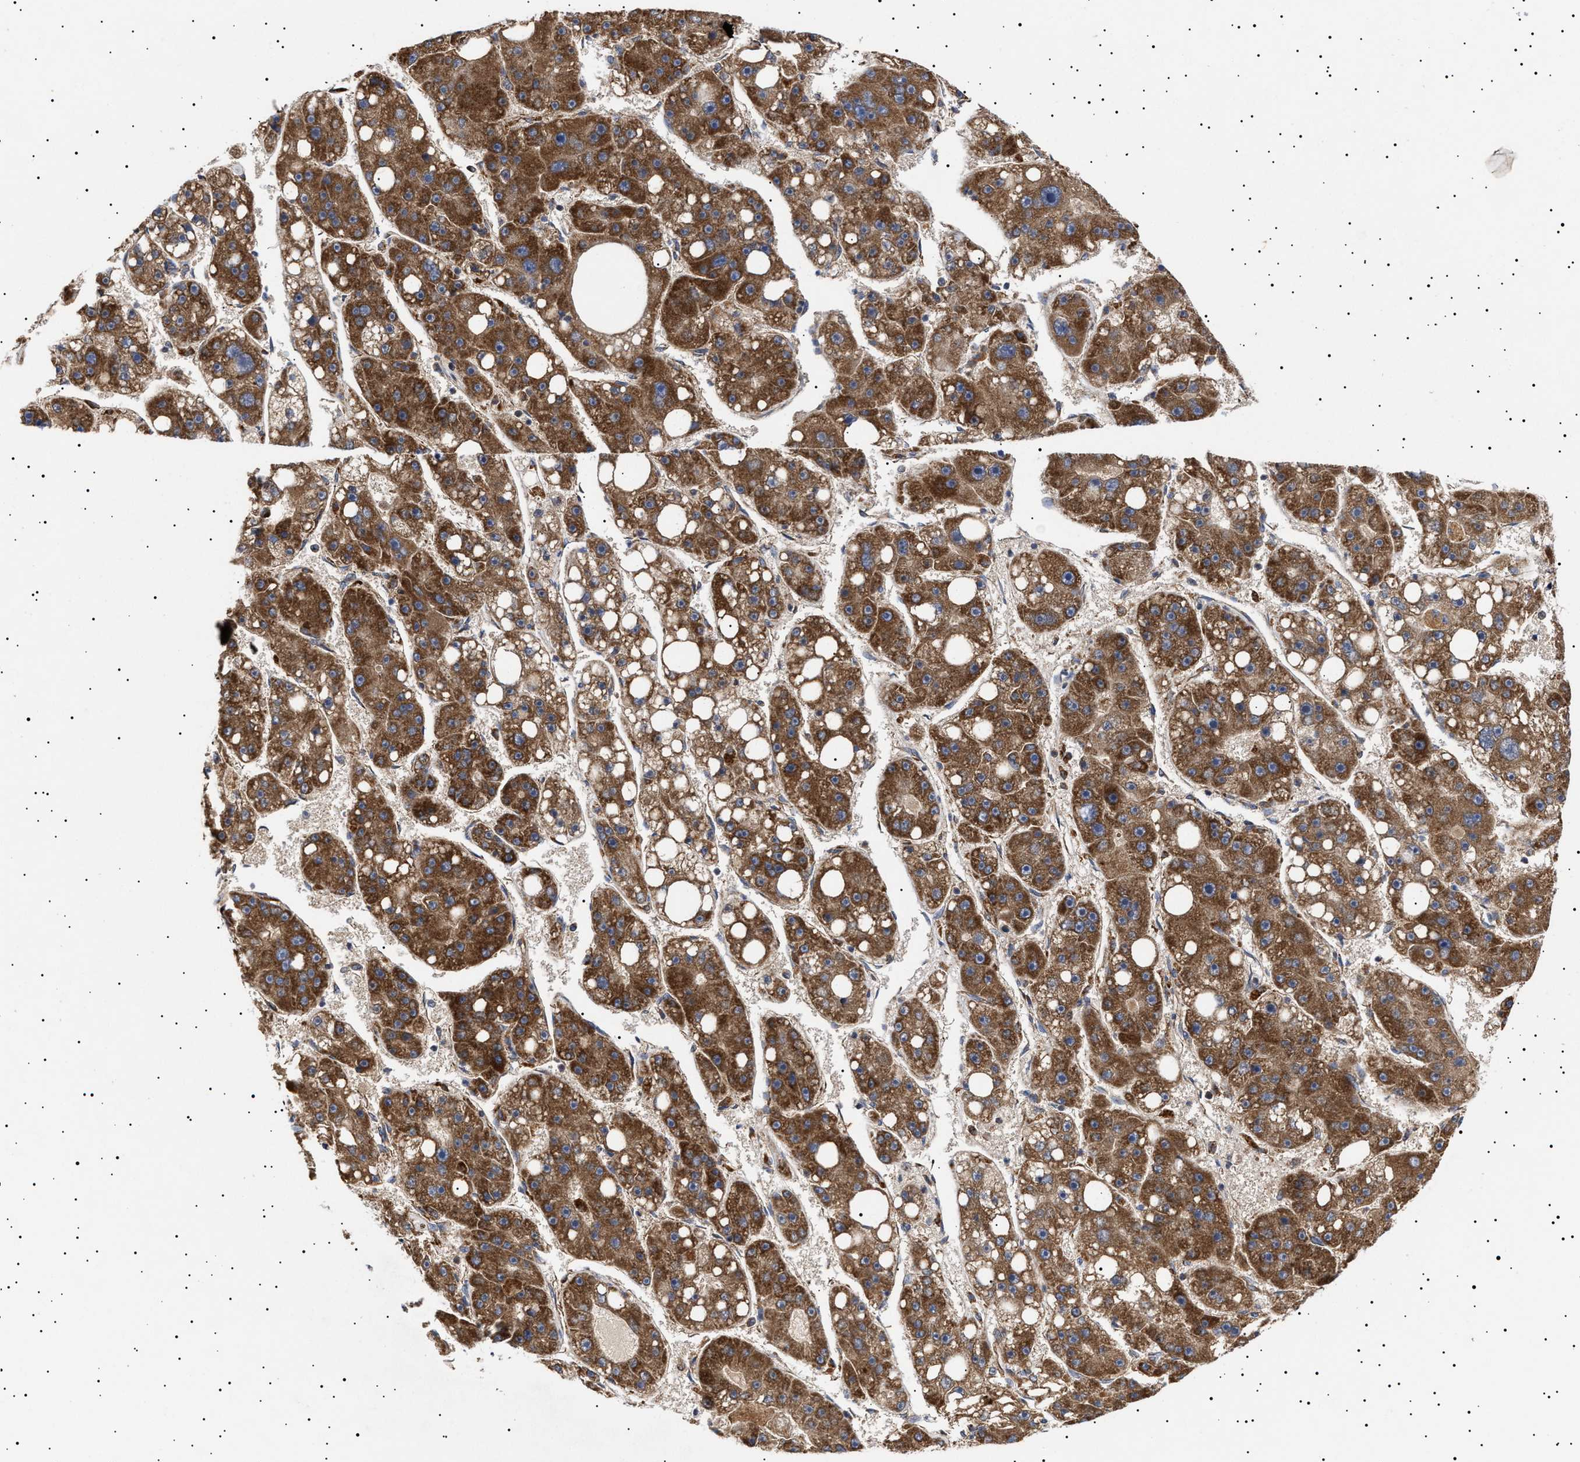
{"staining": {"intensity": "strong", "quantity": ">75%", "location": "cytoplasmic/membranous"}, "tissue": "liver cancer", "cell_type": "Tumor cells", "image_type": "cancer", "snomed": [{"axis": "morphology", "description": "Carcinoma, Hepatocellular, NOS"}, {"axis": "topography", "description": "Liver"}], "caption": "IHC (DAB) staining of human liver cancer (hepatocellular carcinoma) displays strong cytoplasmic/membranous protein positivity in about >75% of tumor cells.", "gene": "MRPL10", "patient": {"sex": "female", "age": 61}}